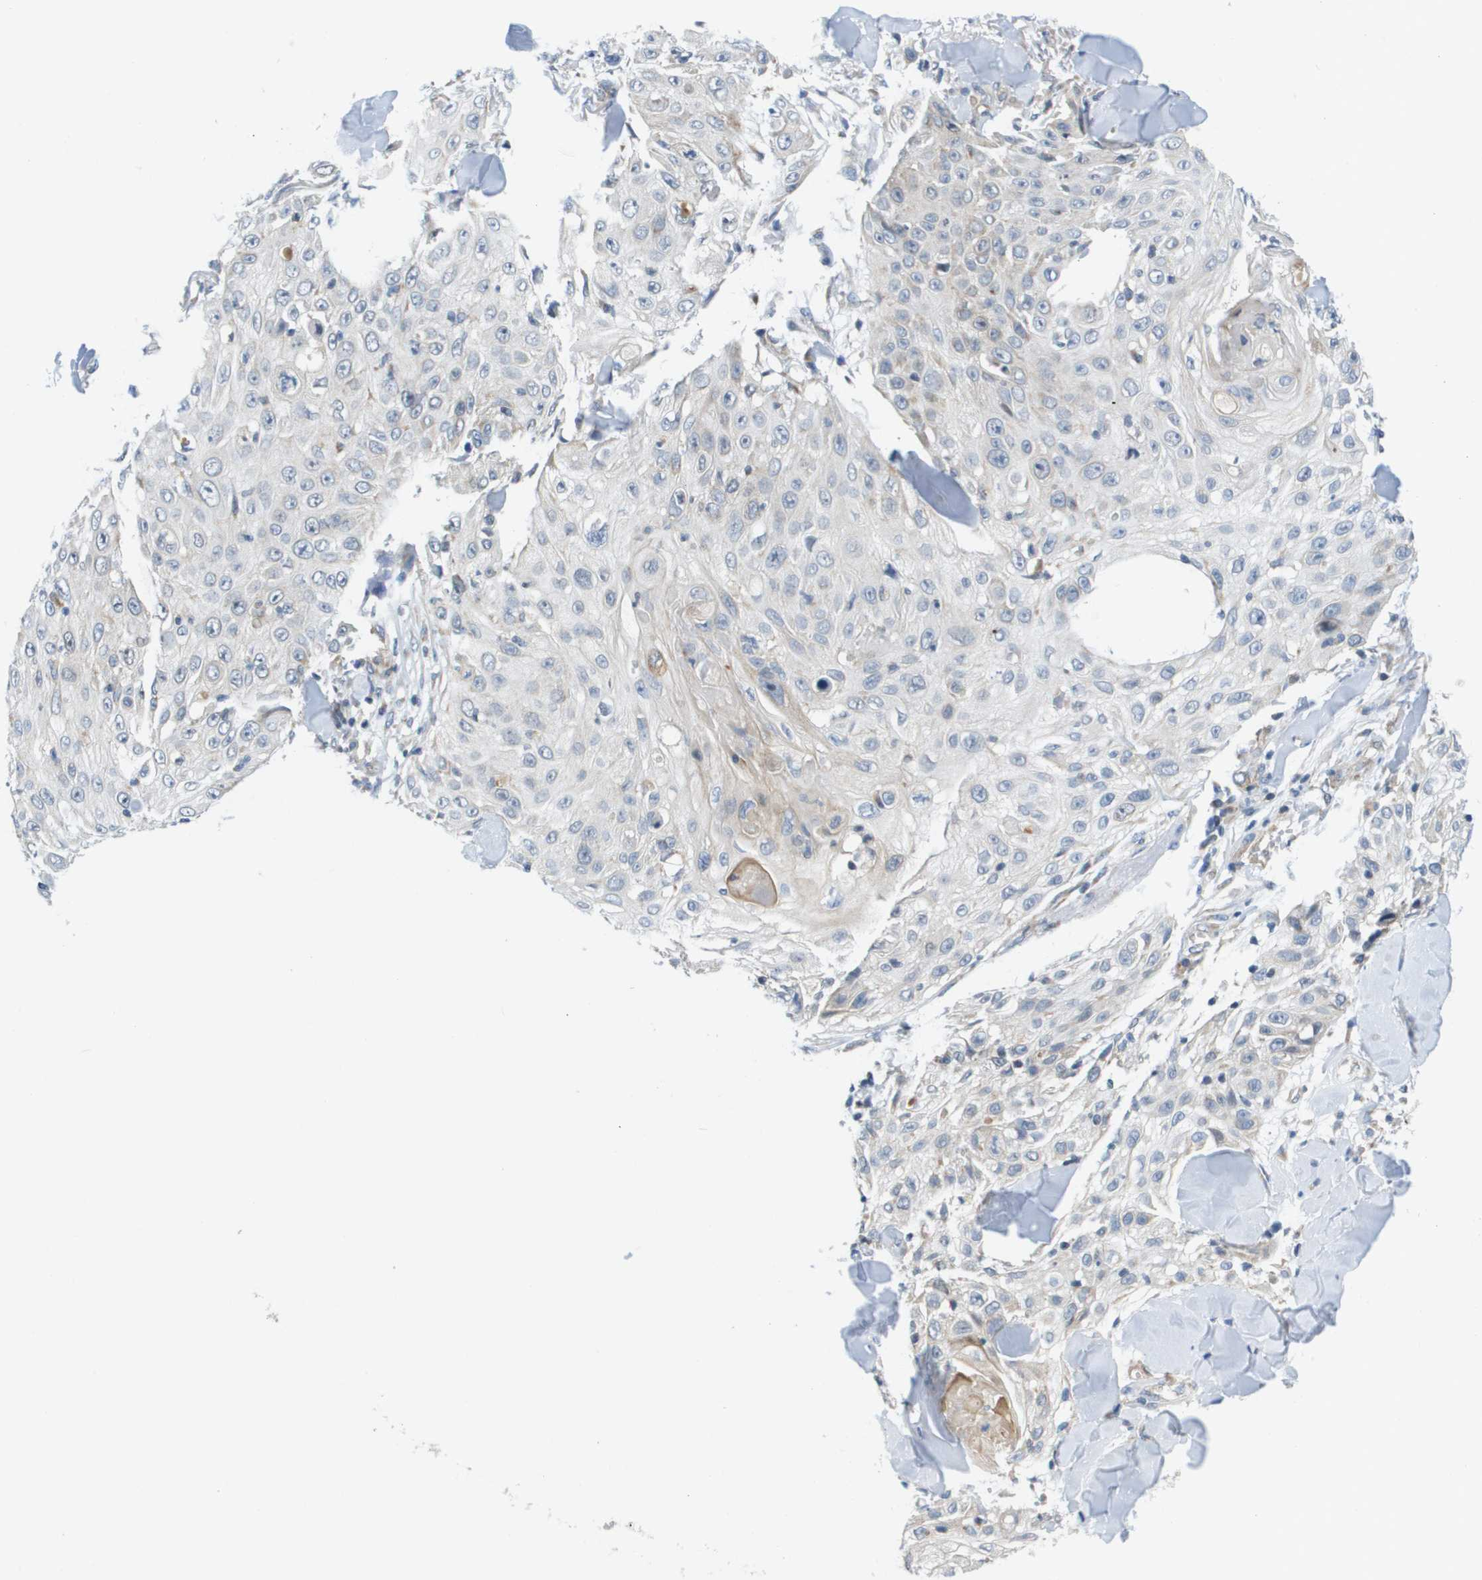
{"staining": {"intensity": "weak", "quantity": "<25%", "location": "cytoplasmic/membranous"}, "tissue": "skin cancer", "cell_type": "Tumor cells", "image_type": "cancer", "snomed": [{"axis": "morphology", "description": "Squamous cell carcinoma, NOS"}, {"axis": "topography", "description": "Skin"}], "caption": "There is no significant staining in tumor cells of skin cancer (squamous cell carcinoma).", "gene": "KRT23", "patient": {"sex": "male", "age": 86}}